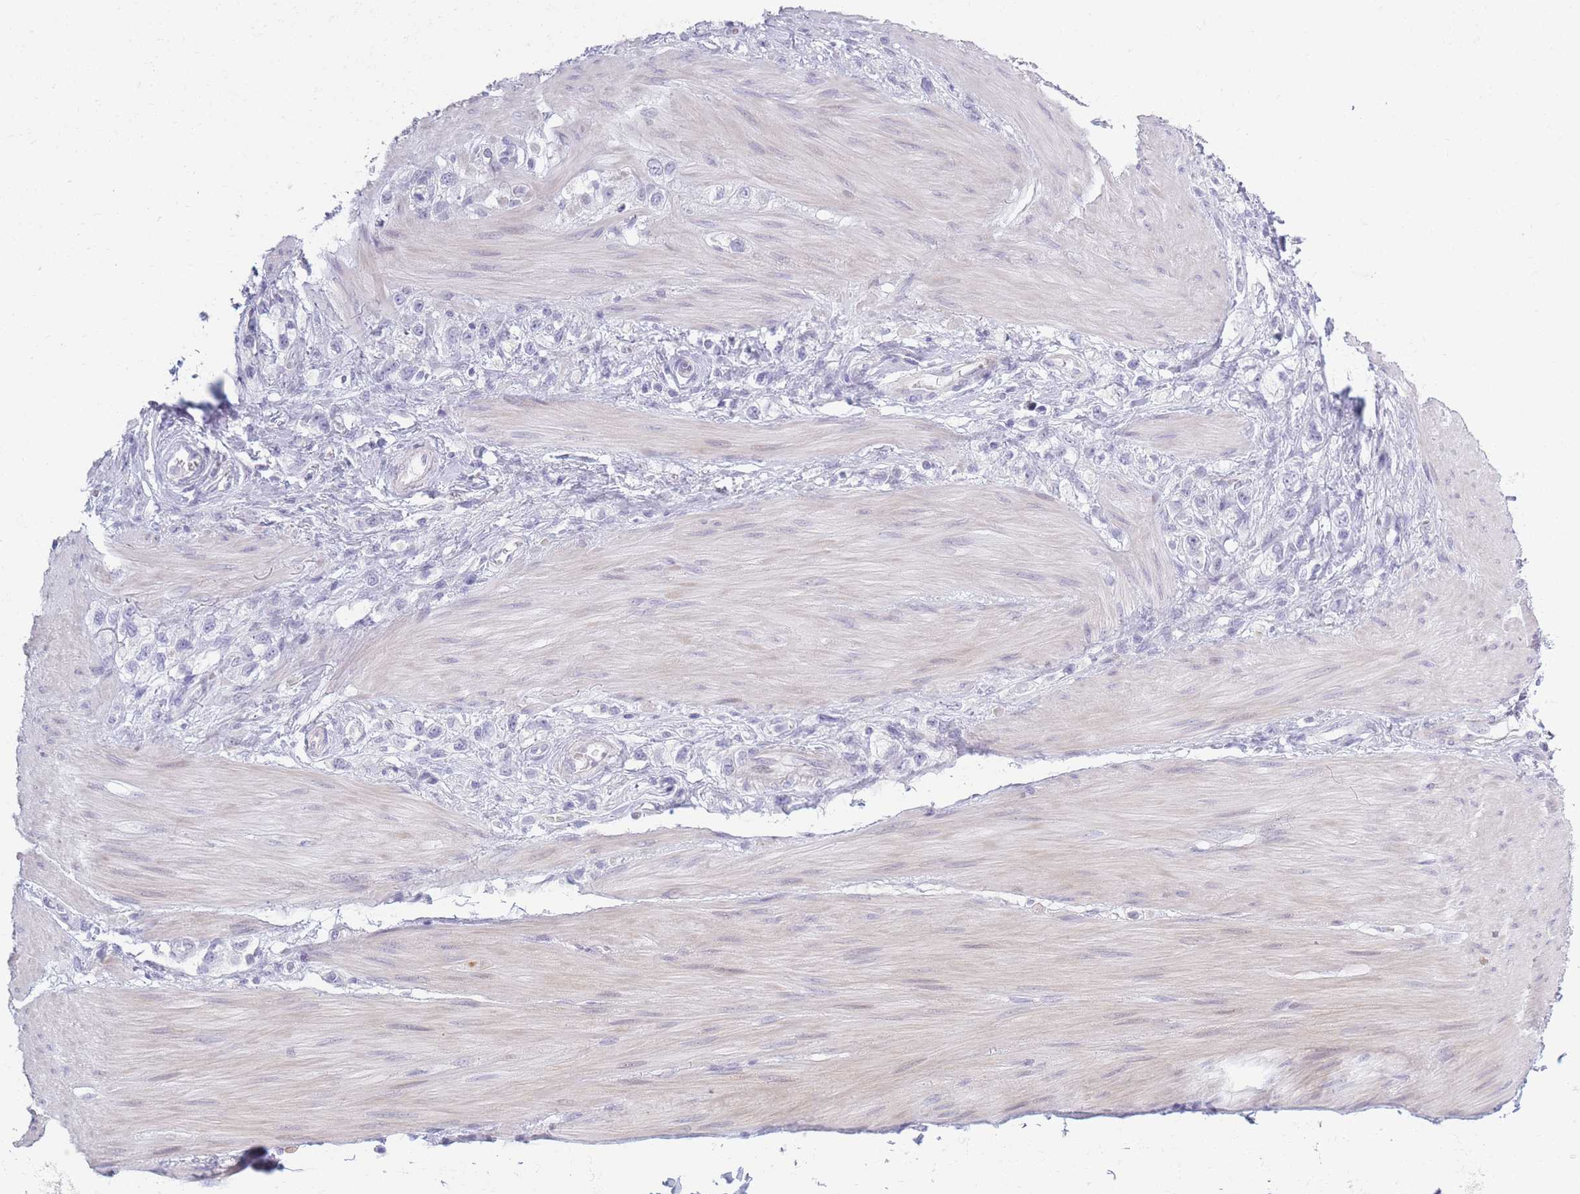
{"staining": {"intensity": "negative", "quantity": "none", "location": "none"}, "tissue": "stomach cancer", "cell_type": "Tumor cells", "image_type": "cancer", "snomed": [{"axis": "morphology", "description": "Adenocarcinoma, NOS"}, {"axis": "topography", "description": "Stomach"}], "caption": "An immunohistochemistry histopathology image of stomach cancer (adenocarcinoma) is shown. There is no staining in tumor cells of stomach cancer (adenocarcinoma). The staining was performed using DAB (3,3'-diaminobenzidine) to visualize the protein expression in brown, while the nuclei were stained in blue with hematoxylin (Magnification: 20x).", "gene": "PLEKHG2", "patient": {"sex": "female", "age": 65}}